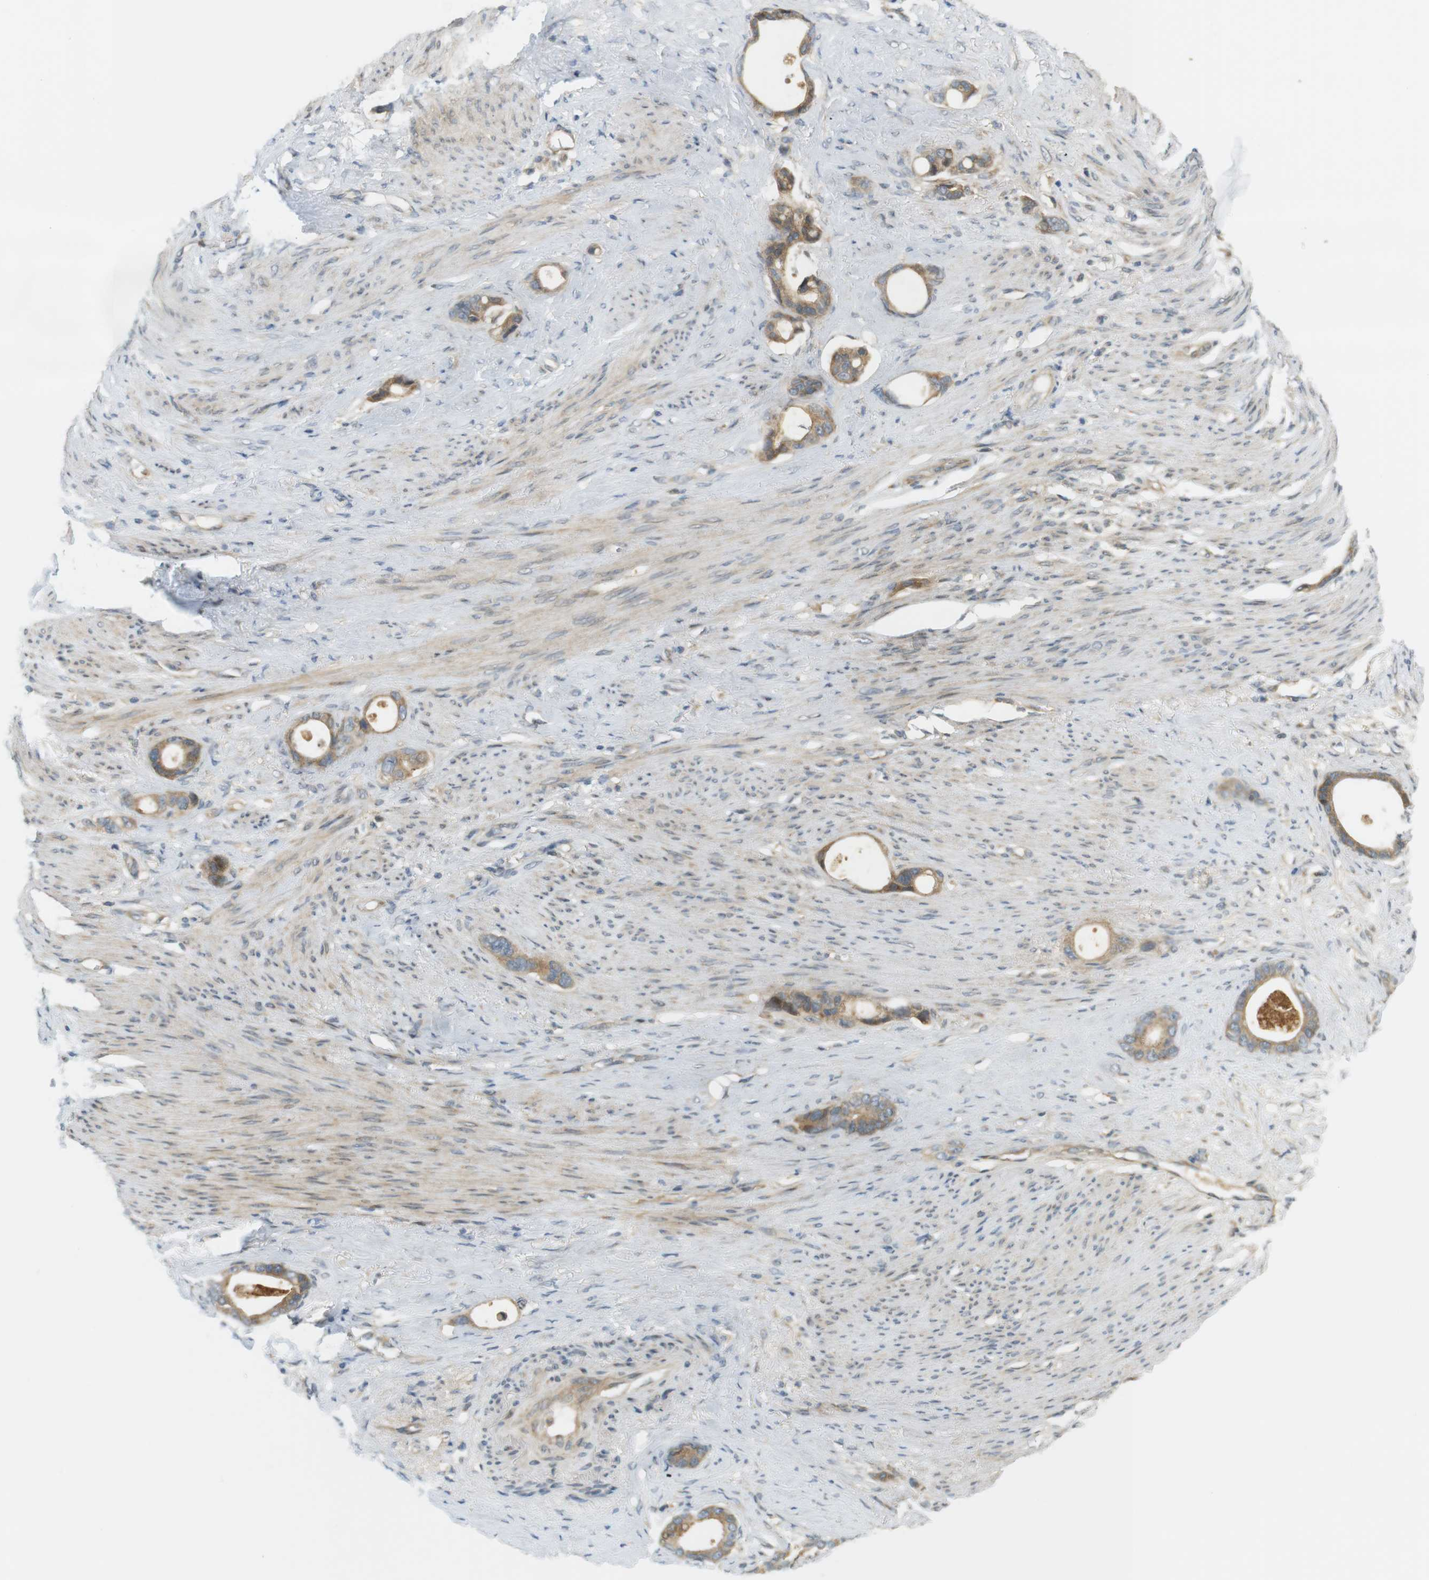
{"staining": {"intensity": "moderate", "quantity": ">75%", "location": "cytoplasmic/membranous"}, "tissue": "stomach cancer", "cell_type": "Tumor cells", "image_type": "cancer", "snomed": [{"axis": "morphology", "description": "Adenocarcinoma, NOS"}, {"axis": "topography", "description": "Stomach"}], "caption": "Immunohistochemical staining of human stomach cancer displays medium levels of moderate cytoplasmic/membranous protein positivity in about >75% of tumor cells.", "gene": "CLRN3", "patient": {"sex": "female", "age": 75}}